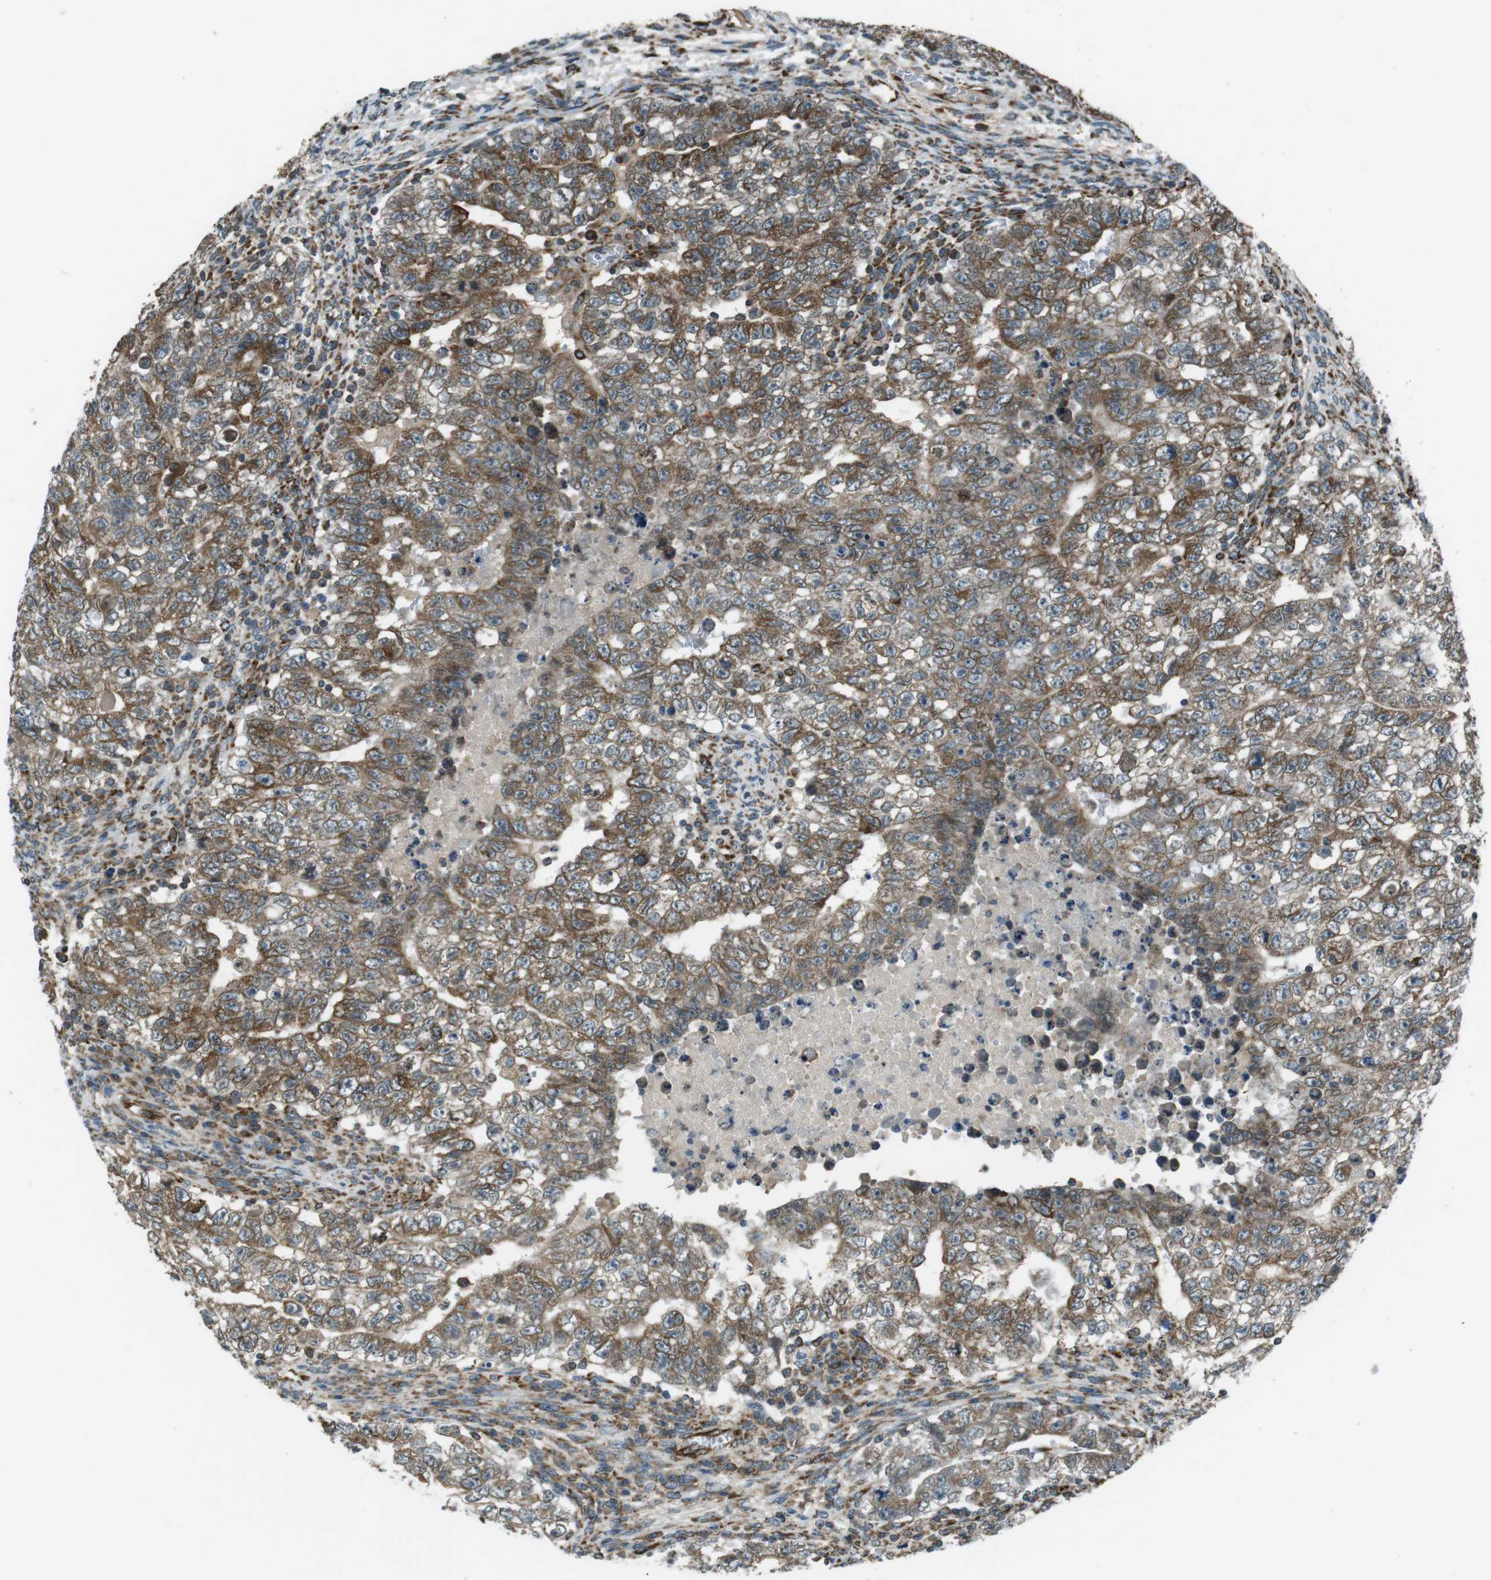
{"staining": {"intensity": "moderate", "quantity": ">75%", "location": "cytoplasmic/membranous"}, "tissue": "testis cancer", "cell_type": "Tumor cells", "image_type": "cancer", "snomed": [{"axis": "morphology", "description": "Seminoma, NOS"}, {"axis": "morphology", "description": "Carcinoma, Embryonal, NOS"}, {"axis": "topography", "description": "Testis"}], "caption": "The photomicrograph shows staining of testis cancer, revealing moderate cytoplasmic/membranous protein expression (brown color) within tumor cells.", "gene": "KTN1", "patient": {"sex": "male", "age": 38}}